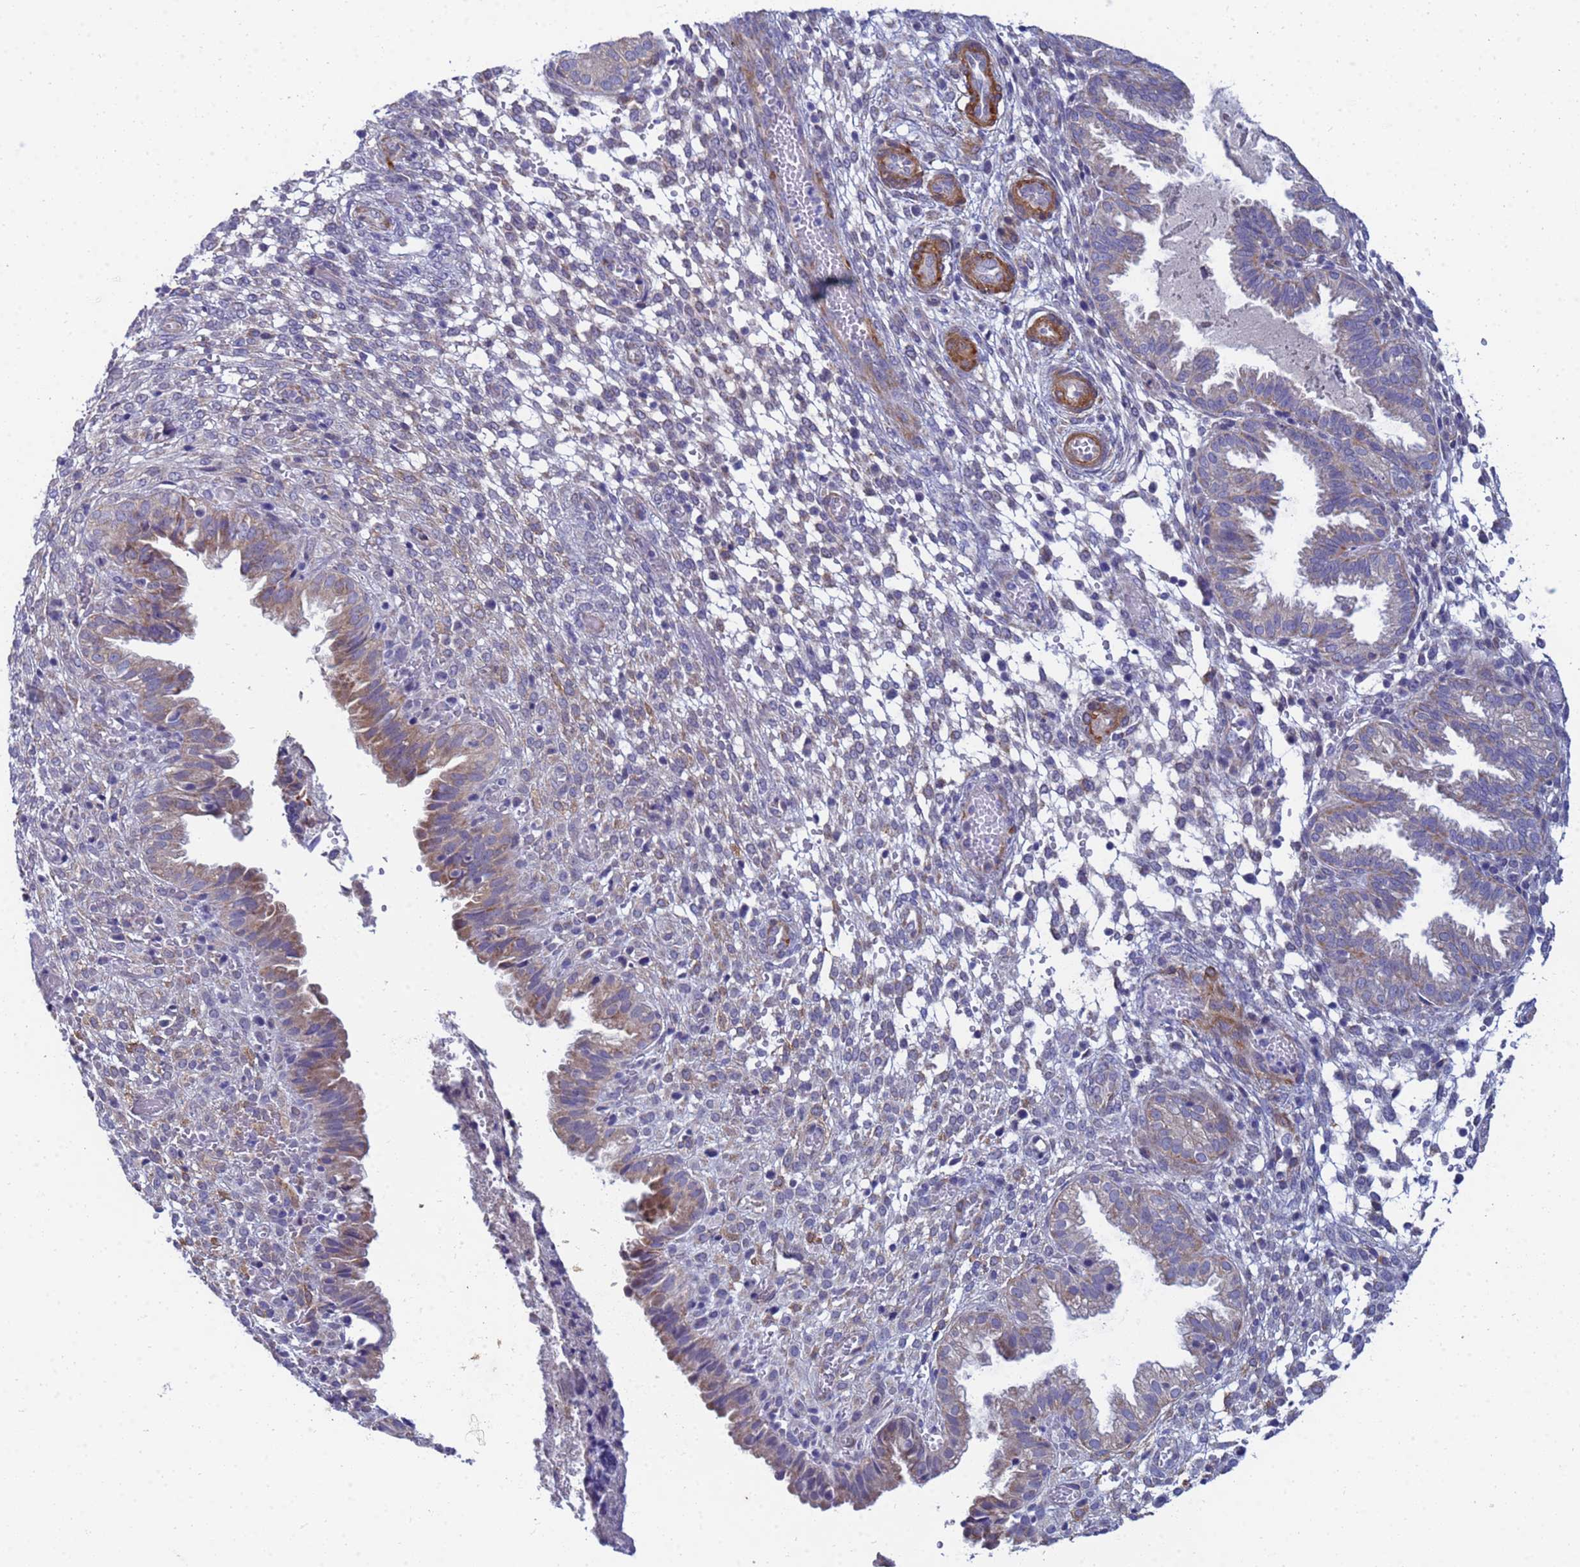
{"staining": {"intensity": "weak", "quantity": "<25%", "location": "cytoplasmic/membranous"}, "tissue": "endometrium", "cell_type": "Cells in endometrial stroma", "image_type": "normal", "snomed": [{"axis": "morphology", "description": "Normal tissue, NOS"}, {"axis": "topography", "description": "Endometrium"}], "caption": "Endometrium stained for a protein using immunohistochemistry (IHC) displays no expression cells in endometrial stroma.", "gene": "SDR39U1", "patient": {"sex": "female", "age": 33}}